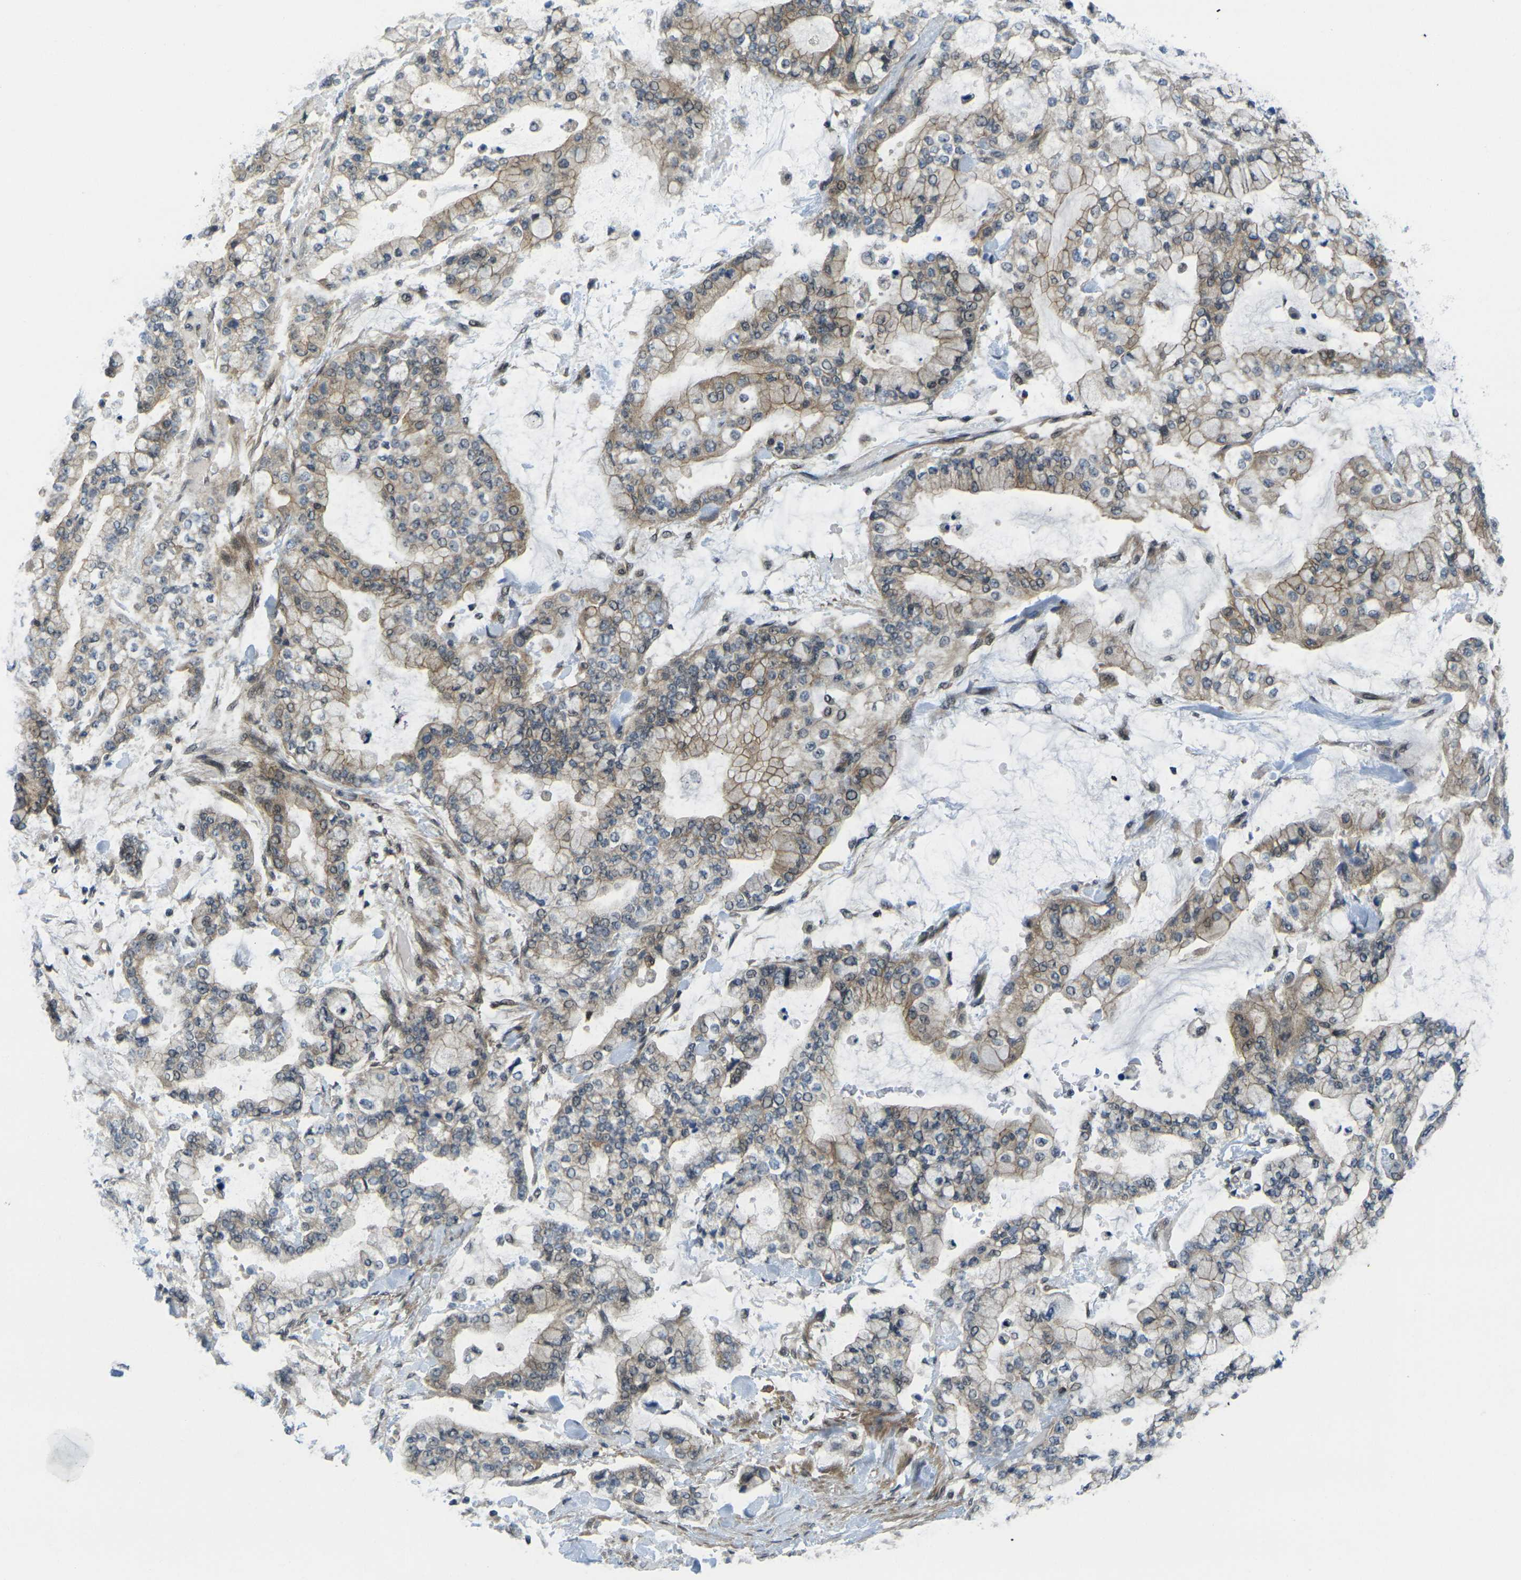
{"staining": {"intensity": "weak", "quantity": "25%-75%", "location": "cytoplasmic/membranous"}, "tissue": "stomach cancer", "cell_type": "Tumor cells", "image_type": "cancer", "snomed": [{"axis": "morphology", "description": "Normal tissue, NOS"}, {"axis": "morphology", "description": "Adenocarcinoma, NOS"}, {"axis": "topography", "description": "Stomach, upper"}, {"axis": "topography", "description": "Stomach"}], "caption": "An image of stomach cancer (adenocarcinoma) stained for a protein reveals weak cytoplasmic/membranous brown staining in tumor cells. The staining was performed using DAB, with brown indicating positive protein expression. Nuclei are stained blue with hematoxylin.", "gene": "KCTD10", "patient": {"sex": "male", "age": 76}}